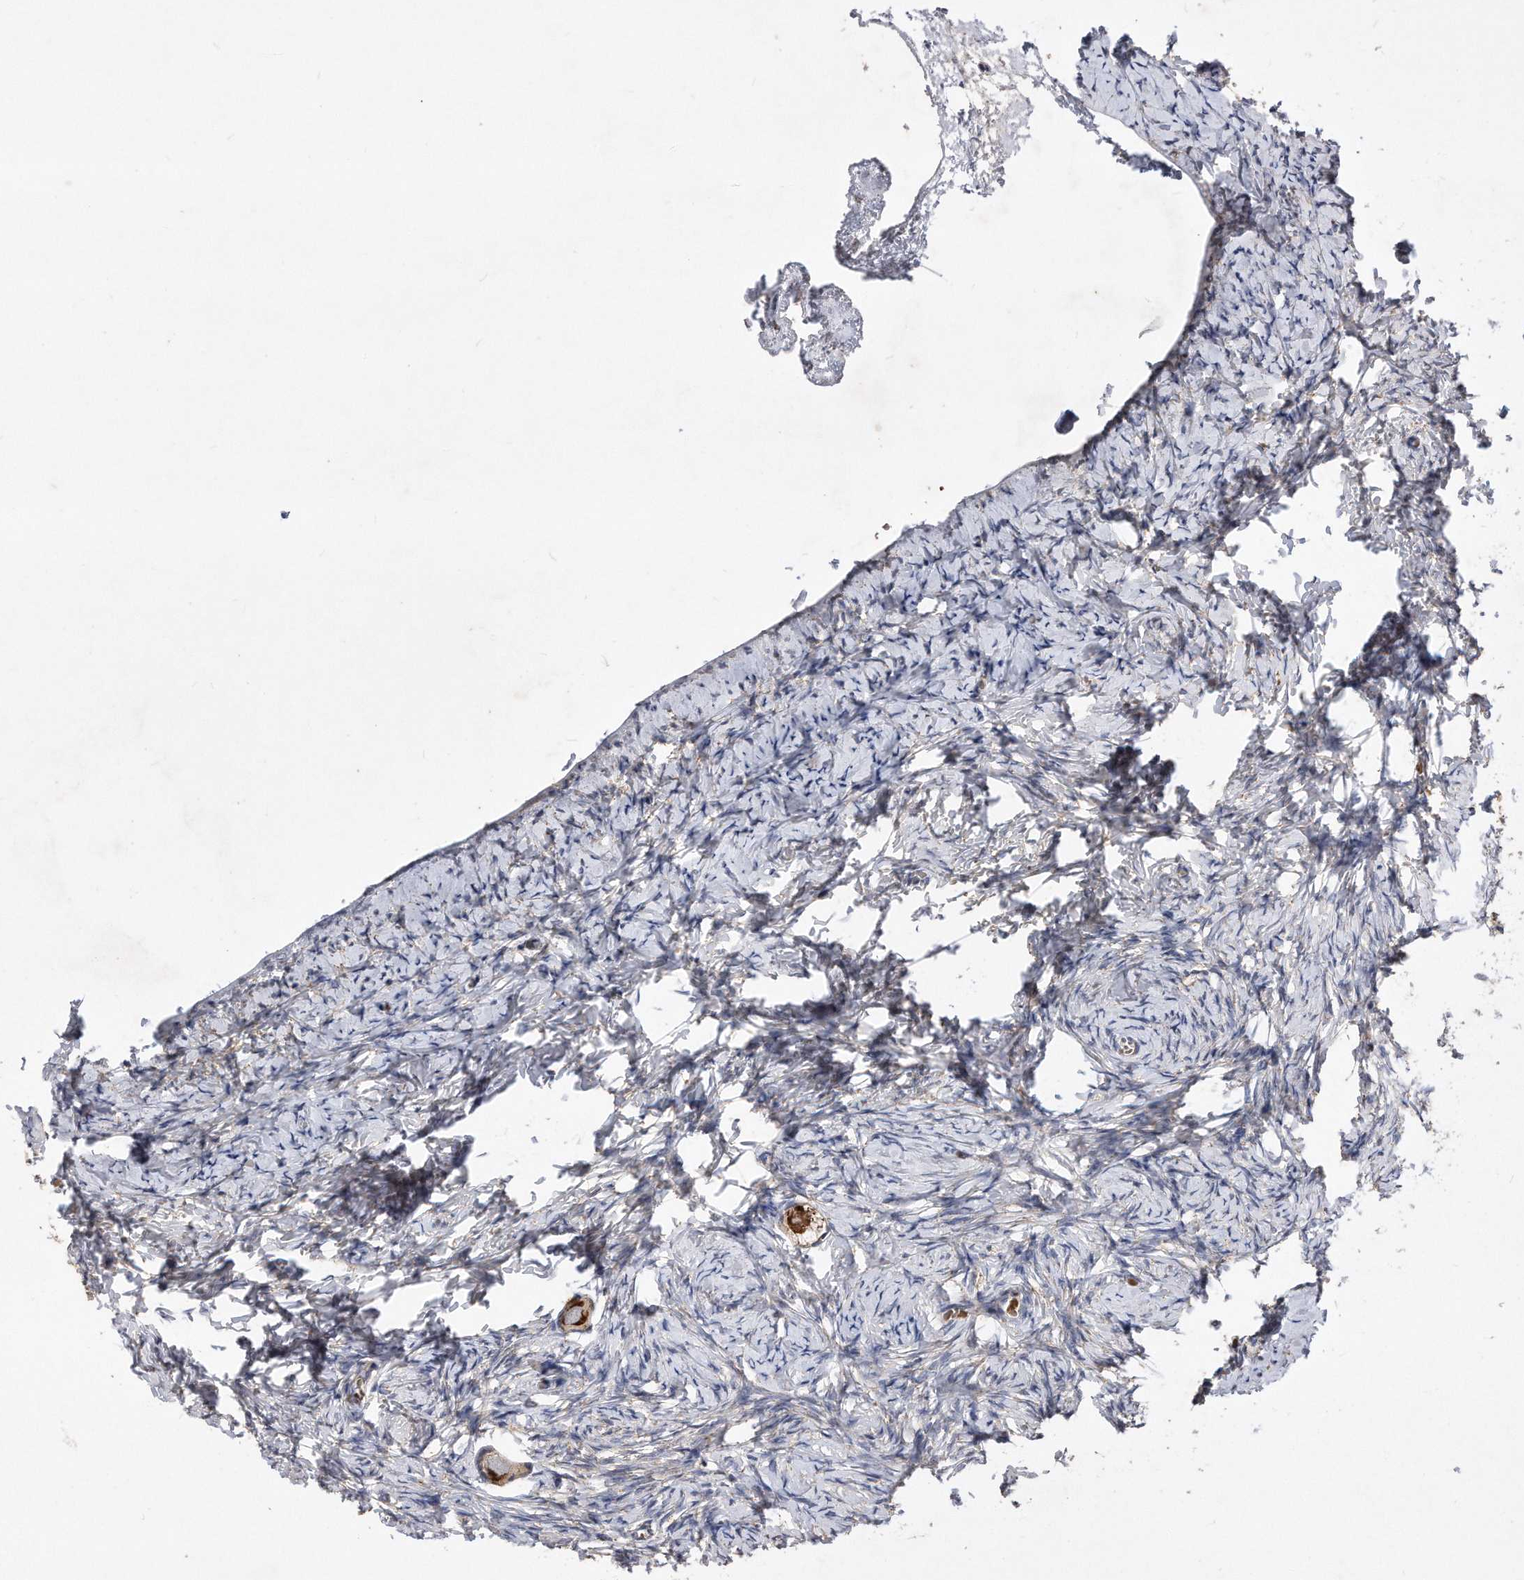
{"staining": {"intensity": "strong", "quantity": ">75%", "location": "cytoplasmic/membranous"}, "tissue": "ovary", "cell_type": "Follicle cells", "image_type": "normal", "snomed": [{"axis": "morphology", "description": "Normal tissue, NOS"}, {"axis": "topography", "description": "Ovary"}], "caption": "Ovary stained for a protein (brown) exhibits strong cytoplasmic/membranous positive positivity in approximately >75% of follicle cells.", "gene": "PPP5C", "patient": {"sex": "female", "age": 27}}